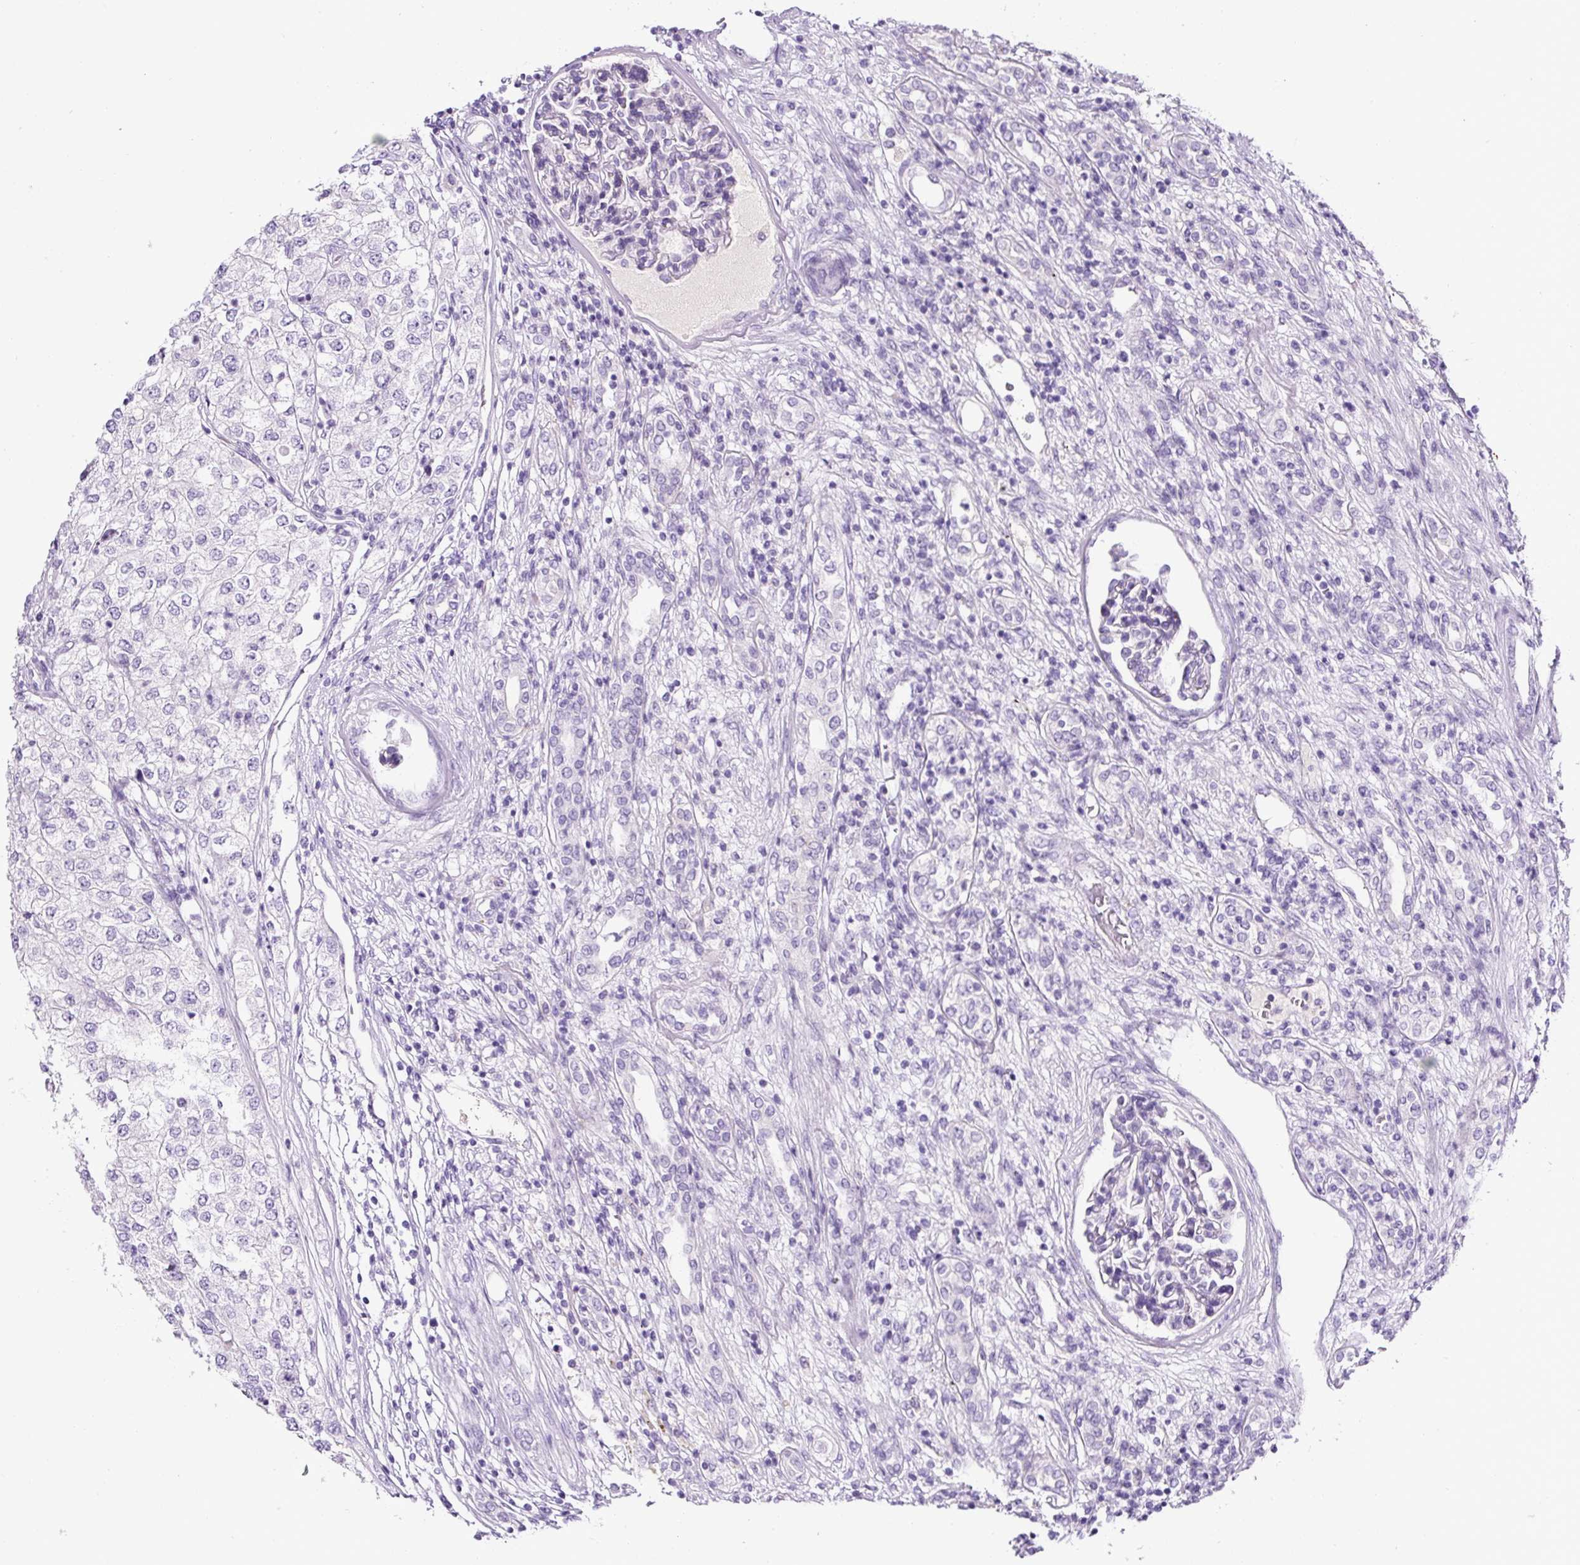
{"staining": {"intensity": "negative", "quantity": "none", "location": "none"}, "tissue": "renal cancer", "cell_type": "Tumor cells", "image_type": "cancer", "snomed": [{"axis": "morphology", "description": "Adenocarcinoma, NOS"}, {"axis": "topography", "description": "Kidney"}], "caption": "A high-resolution histopathology image shows immunohistochemistry staining of renal cancer, which reveals no significant staining in tumor cells.", "gene": "SP8", "patient": {"sex": "female", "age": 54}}